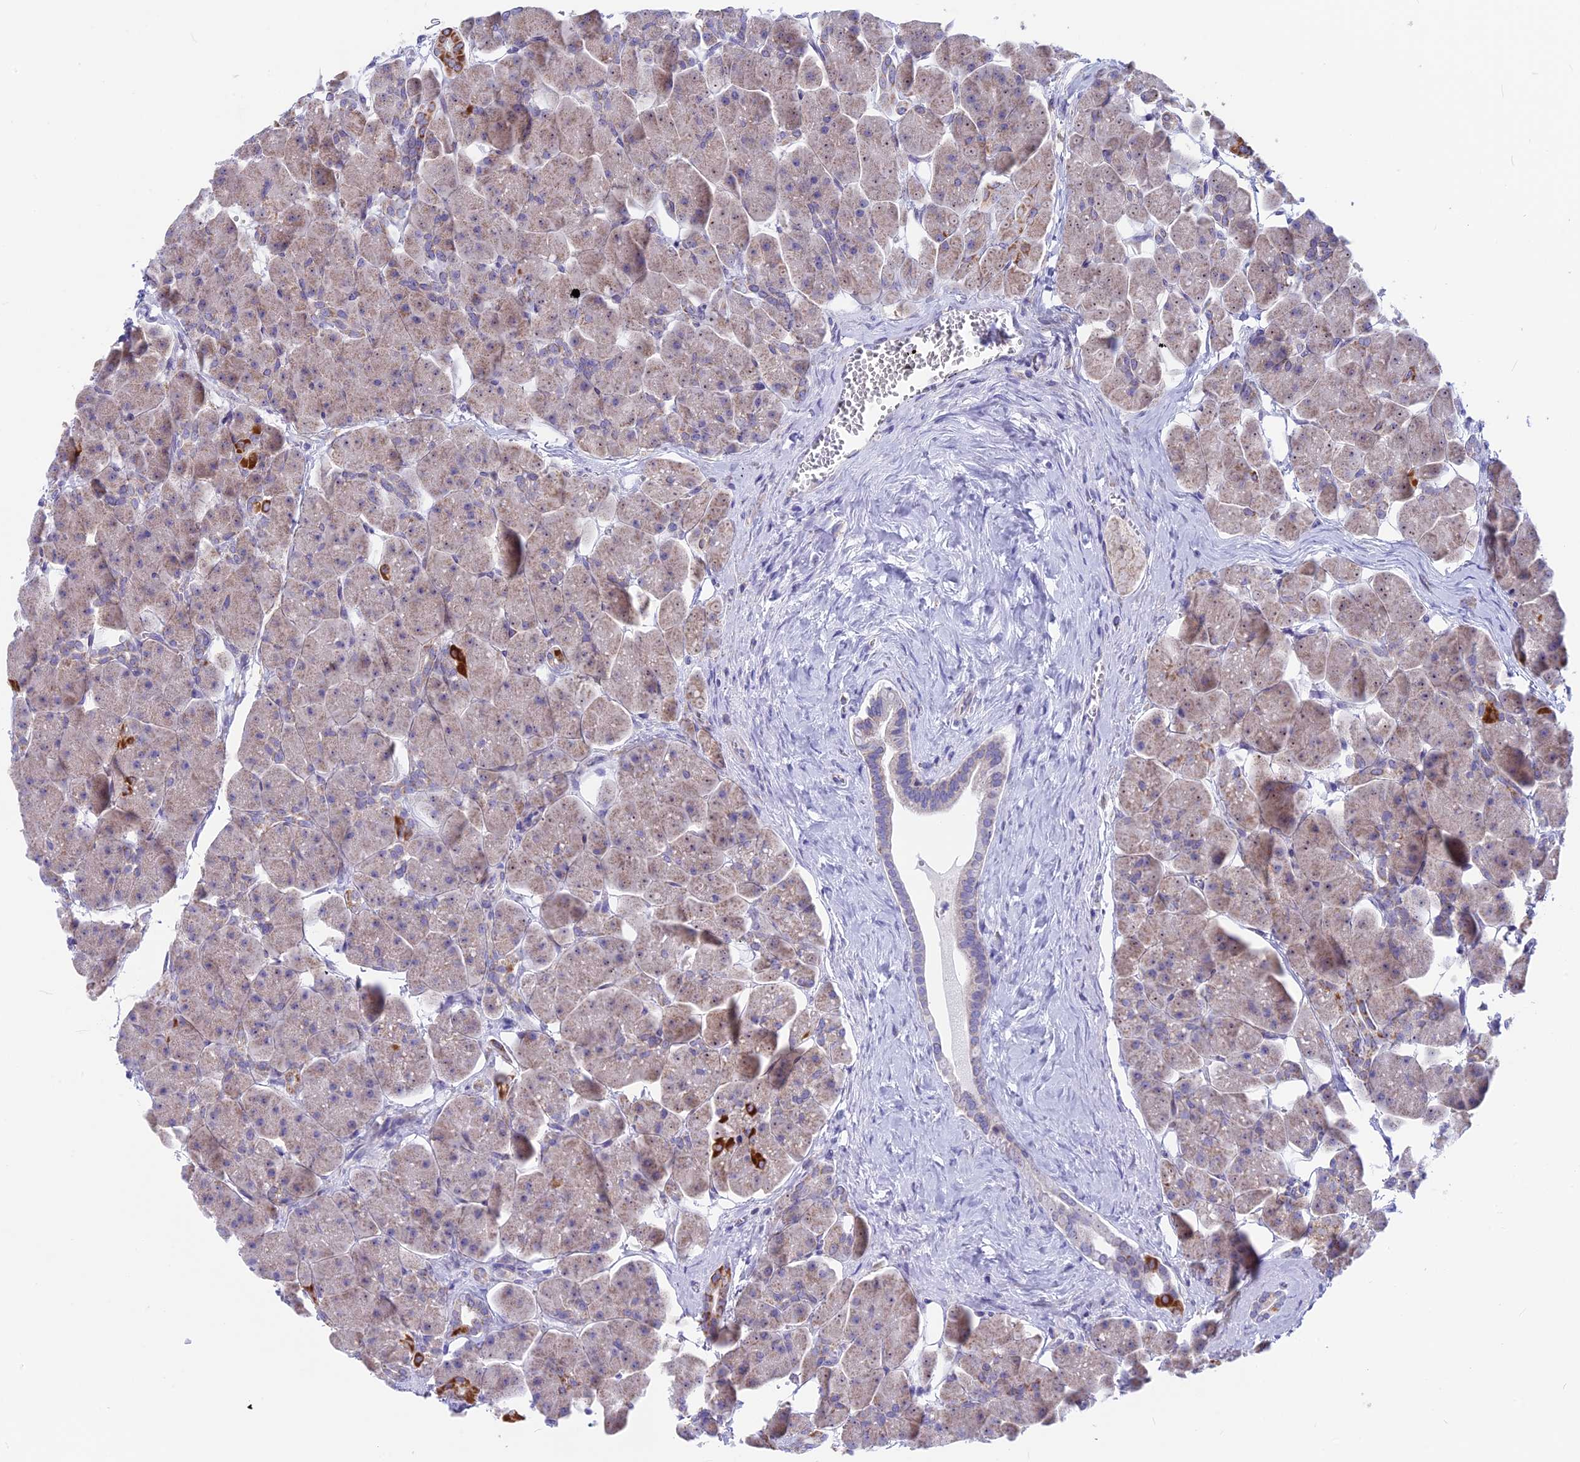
{"staining": {"intensity": "moderate", "quantity": "<25%", "location": "cytoplasmic/membranous"}, "tissue": "pancreas", "cell_type": "Exocrine glandular cells", "image_type": "normal", "snomed": [{"axis": "morphology", "description": "Normal tissue, NOS"}, {"axis": "topography", "description": "Pancreas"}], "caption": "The micrograph shows immunohistochemical staining of normal pancreas. There is moderate cytoplasmic/membranous positivity is seen in about <25% of exocrine glandular cells.", "gene": "PLAC9", "patient": {"sex": "male", "age": 66}}